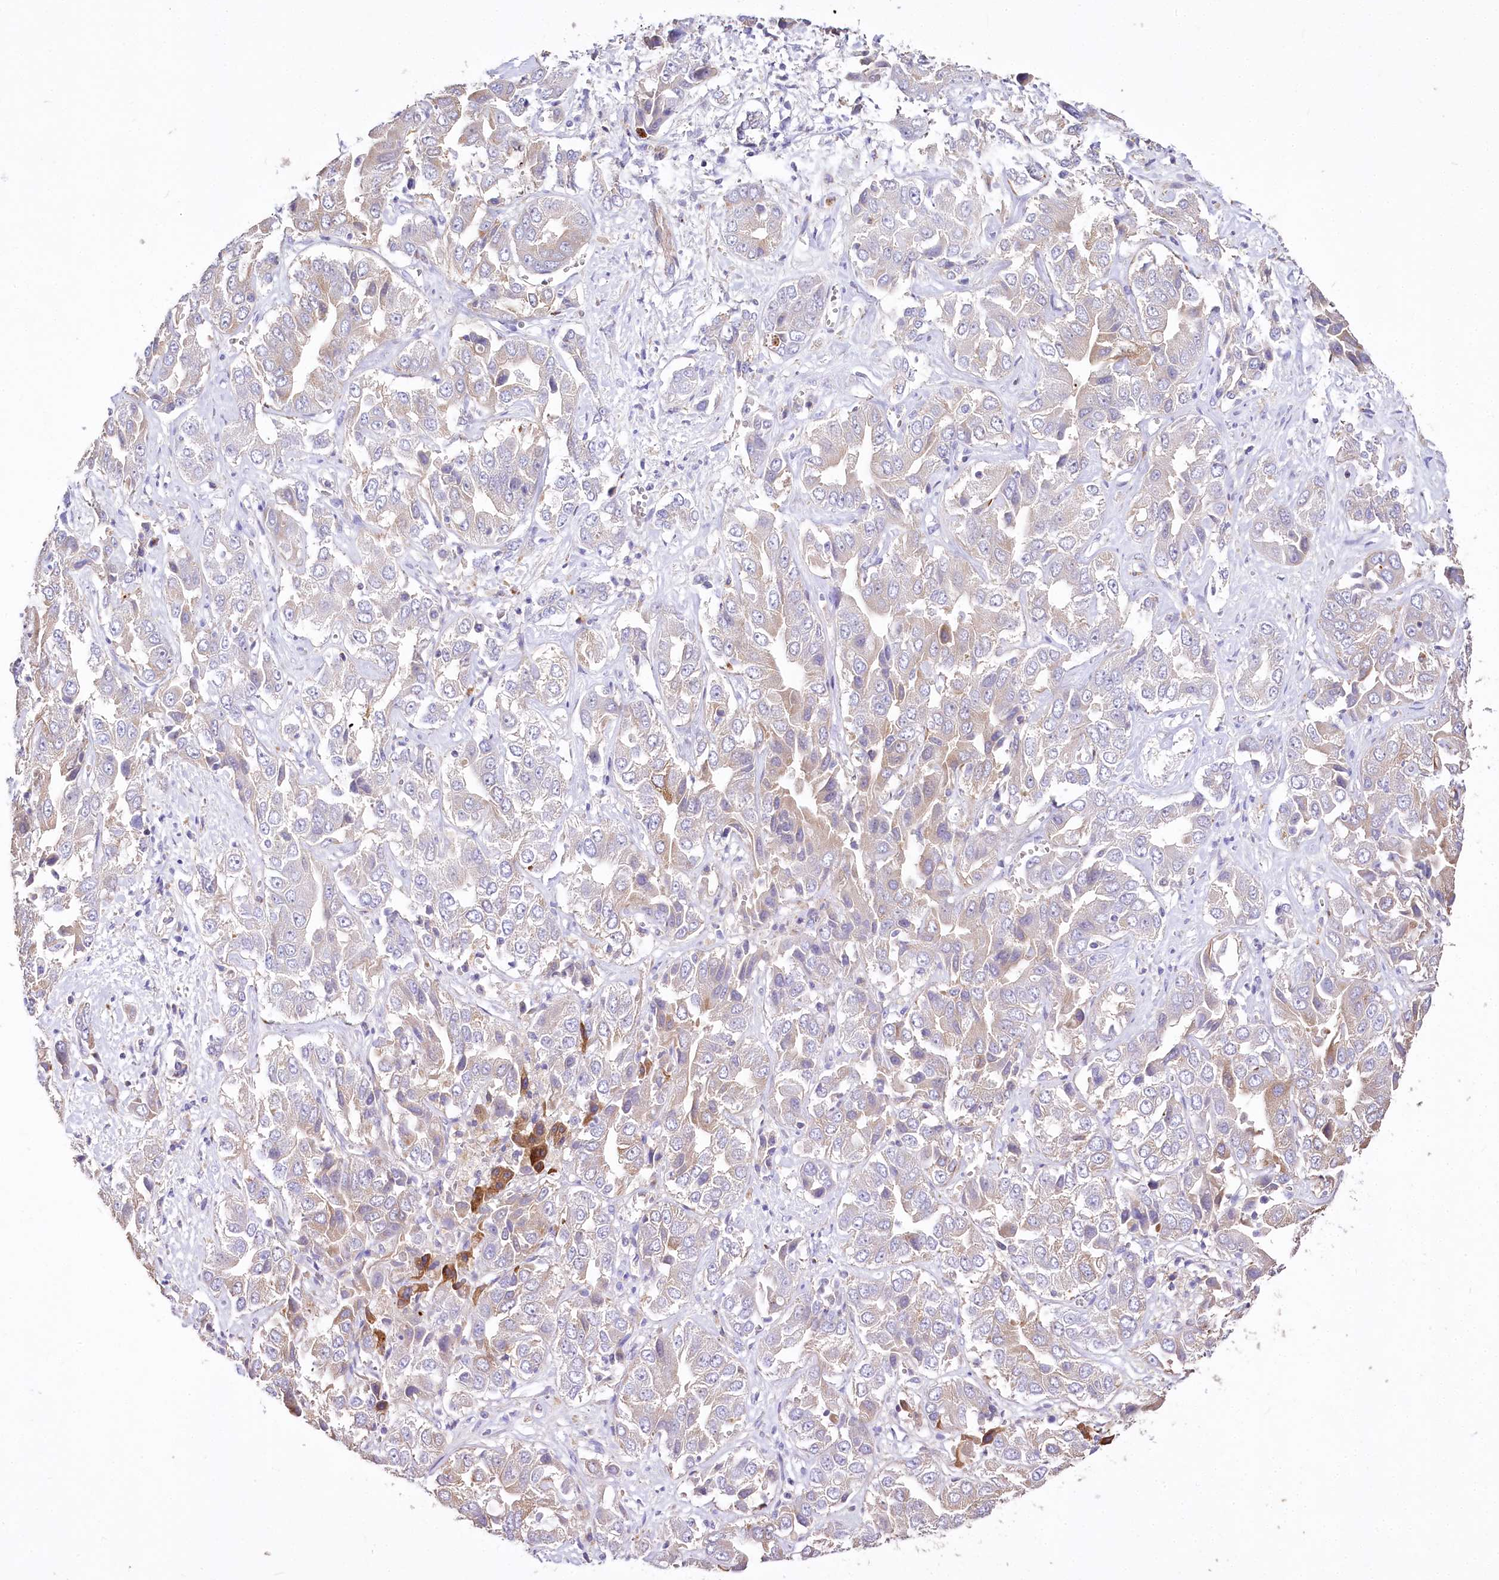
{"staining": {"intensity": "weak", "quantity": "<25%", "location": "cytoplasmic/membranous"}, "tissue": "liver cancer", "cell_type": "Tumor cells", "image_type": "cancer", "snomed": [{"axis": "morphology", "description": "Cholangiocarcinoma"}, {"axis": "topography", "description": "Liver"}], "caption": "The image shows no significant expression in tumor cells of liver cancer (cholangiocarcinoma).", "gene": "PTER", "patient": {"sex": "female", "age": 52}}